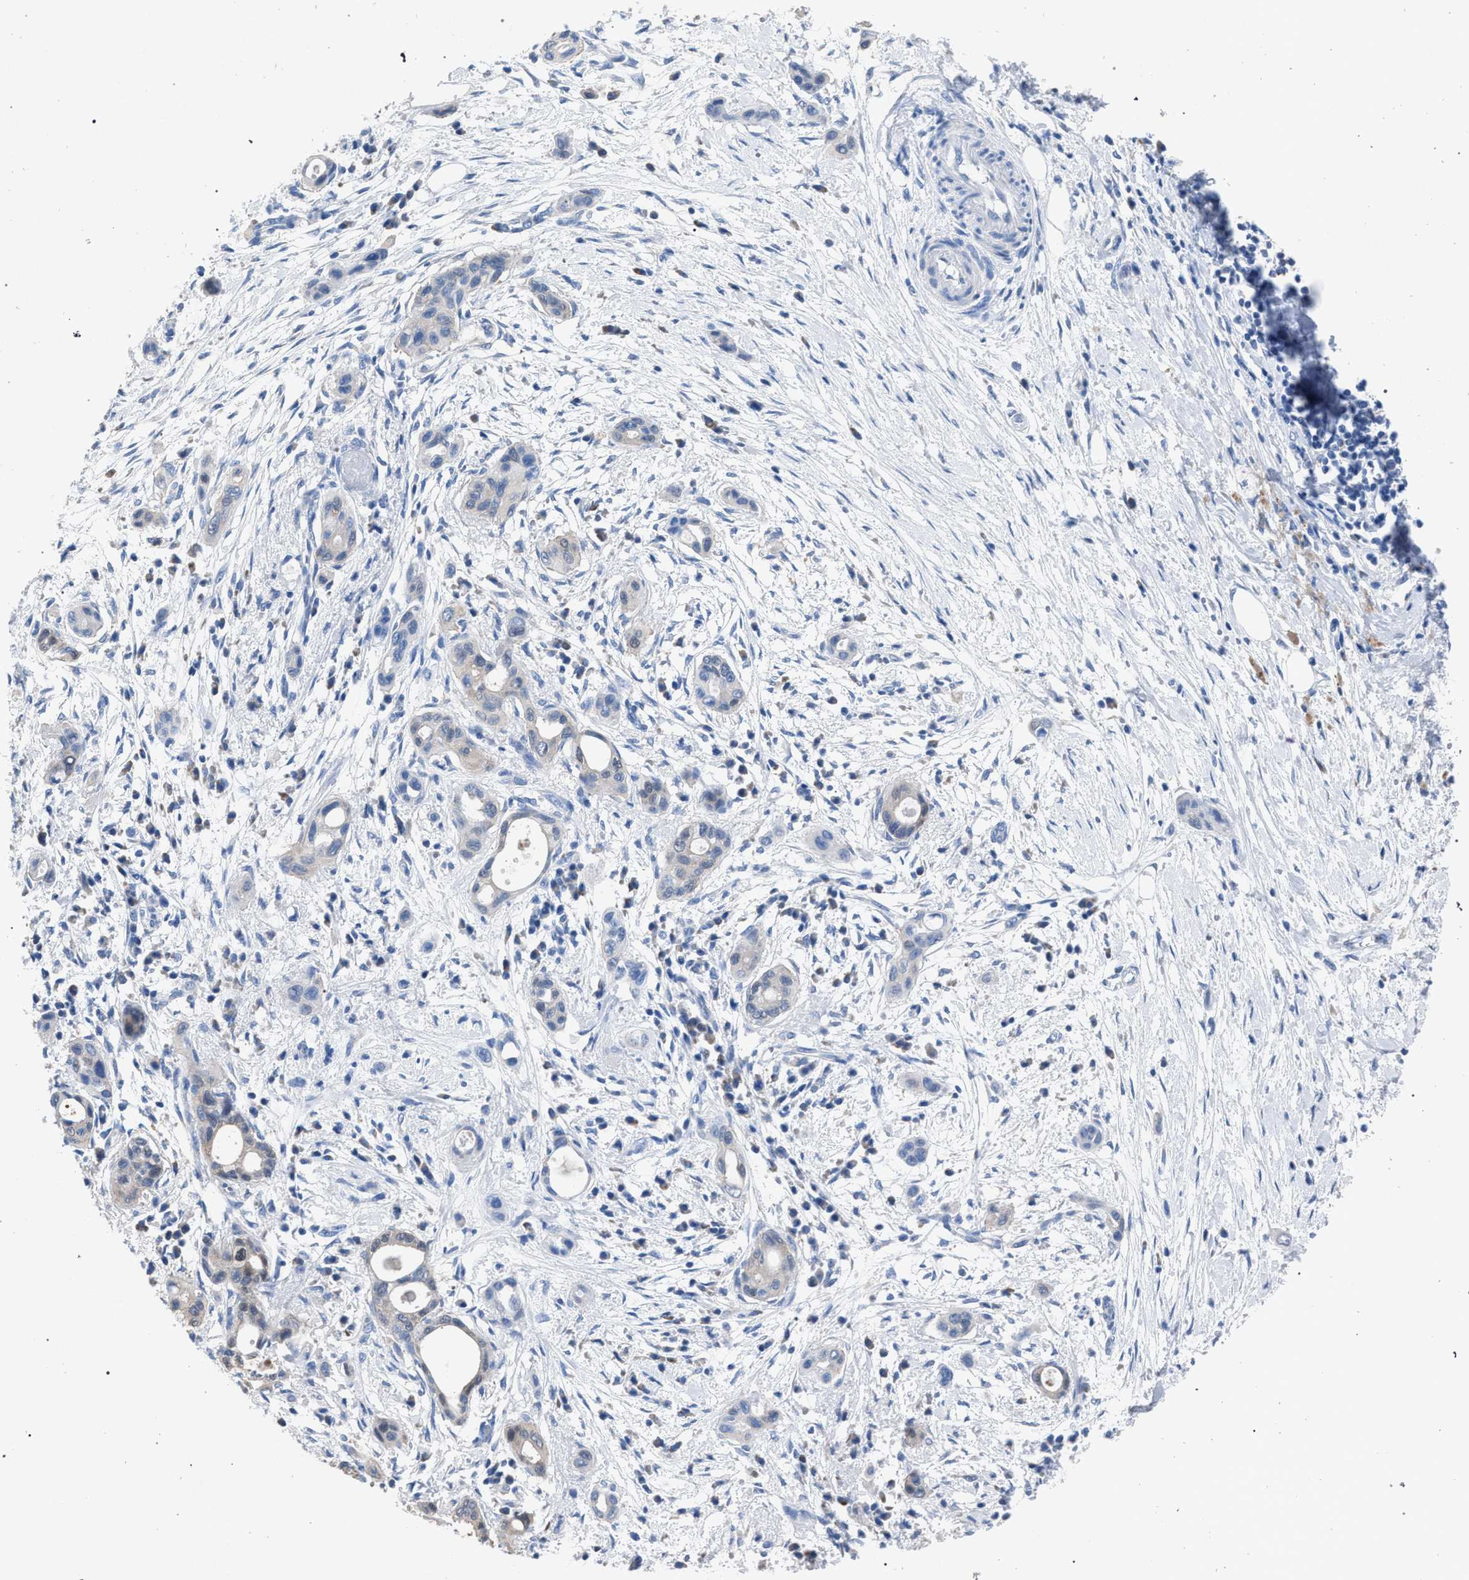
{"staining": {"intensity": "negative", "quantity": "none", "location": "none"}, "tissue": "pancreatic cancer", "cell_type": "Tumor cells", "image_type": "cancer", "snomed": [{"axis": "morphology", "description": "Adenocarcinoma, NOS"}, {"axis": "topography", "description": "Pancreas"}], "caption": "A histopathology image of human pancreatic cancer is negative for staining in tumor cells. (DAB (3,3'-diaminobenzidine) immunohistochemistry visualized using brightfield microscopy, high magnification).", "gene": "CRYZ", "patient": {"sex": "male", "age": 59}}